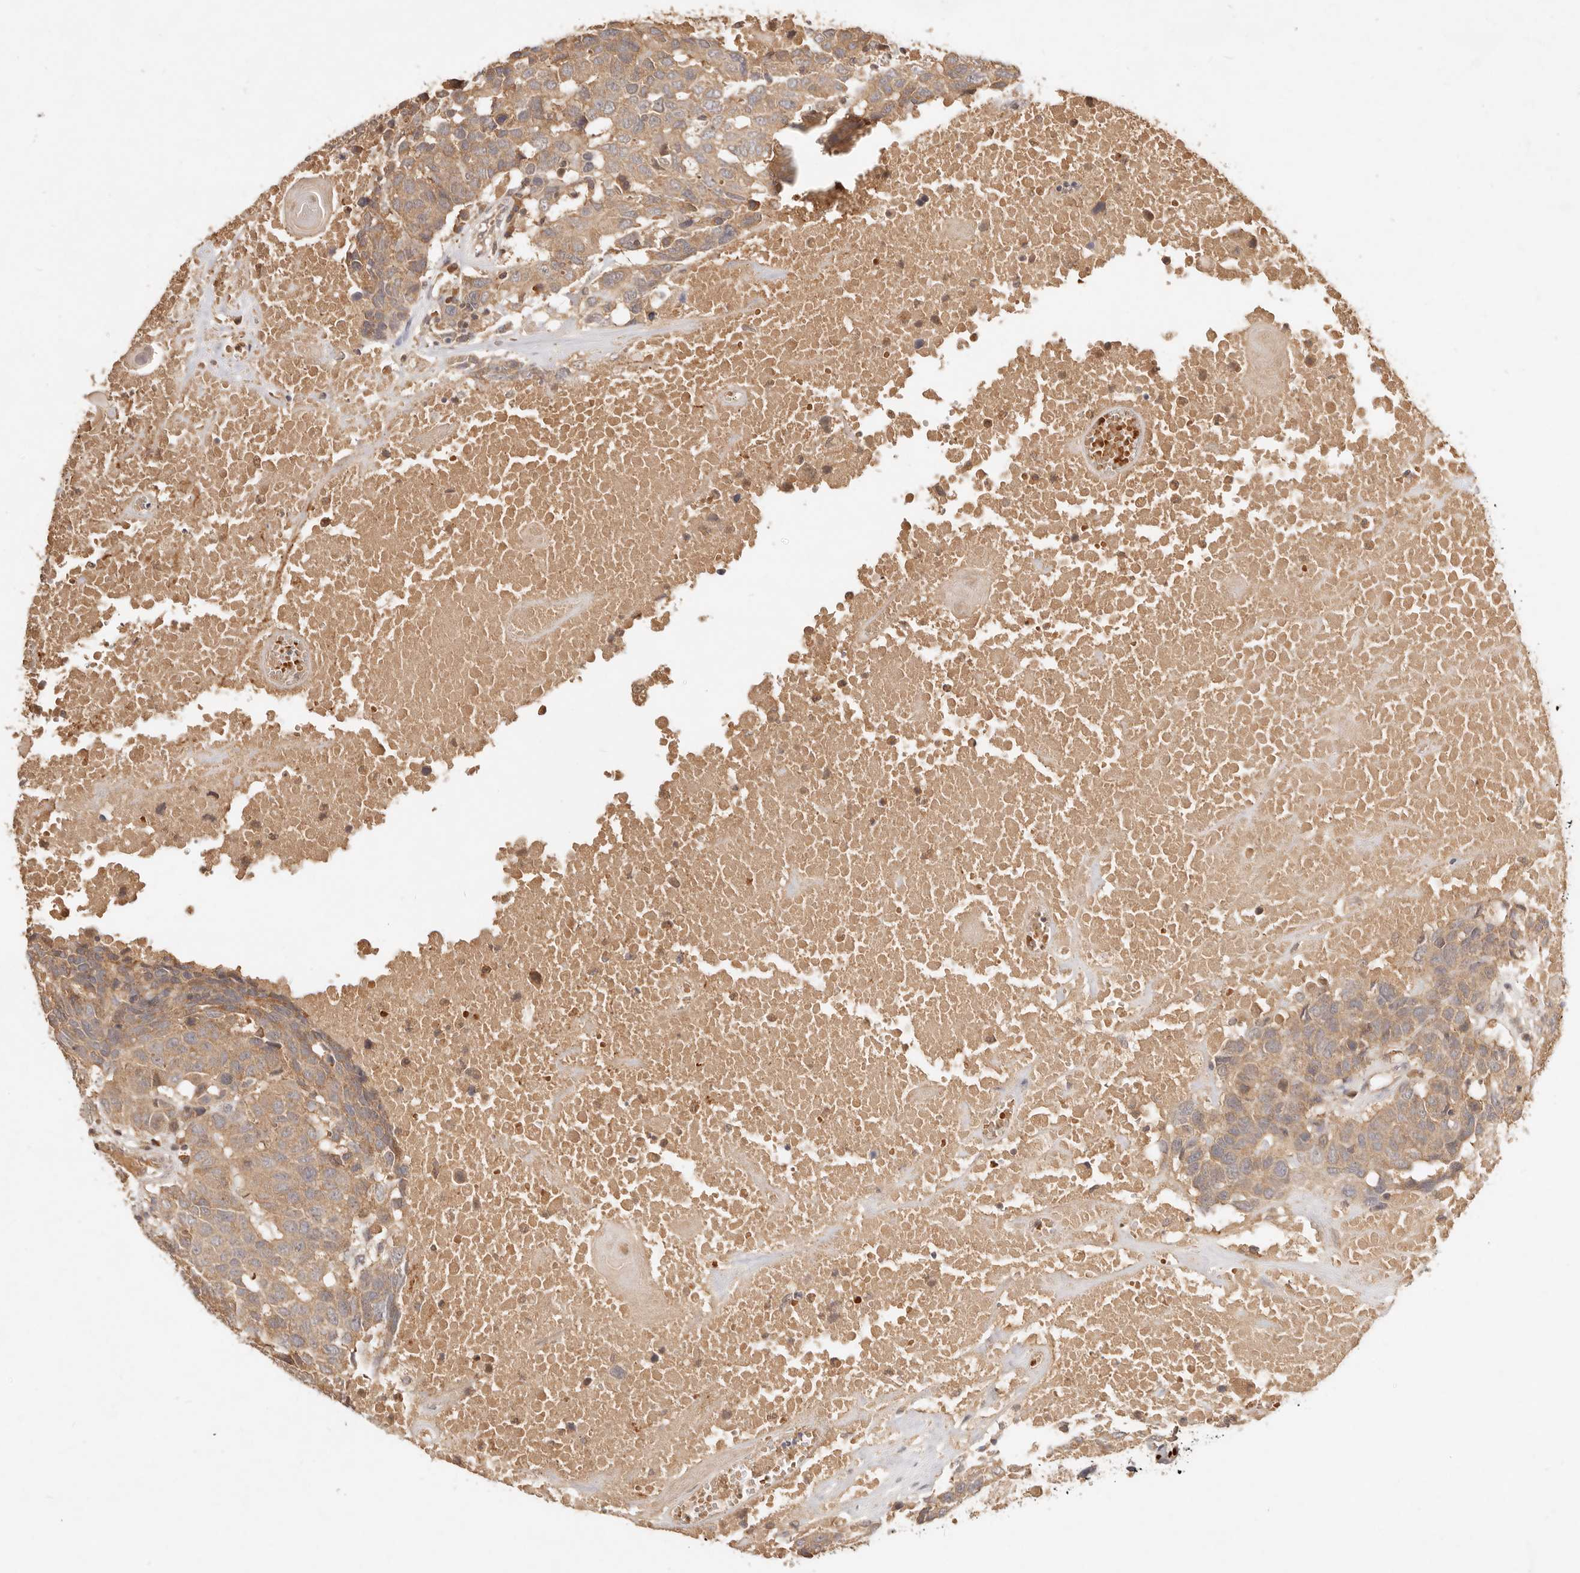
{"staining": {"intensity": "moderate", "quantity": ">75%", "location": "cytoplasmic/membranous"}, "tissue": "head and neck cancer", "cell_type": "Tumor cells", "image_type": "cancer", "snomed": [{"axis": "morphology", "description": "Squamous cell carcinoma, NOS"}, {"axis": "topography", "description": "Head-Neck"}], "caption": "Approximately >75% of tumor cells in head and neck squamous cell carcinoma display moderate cytoplasmic/membranous protein expression as visualized by brown immunohistochemical staining.", "gene": "FREM2", "patient": {"sex": "male", "age": 66}}